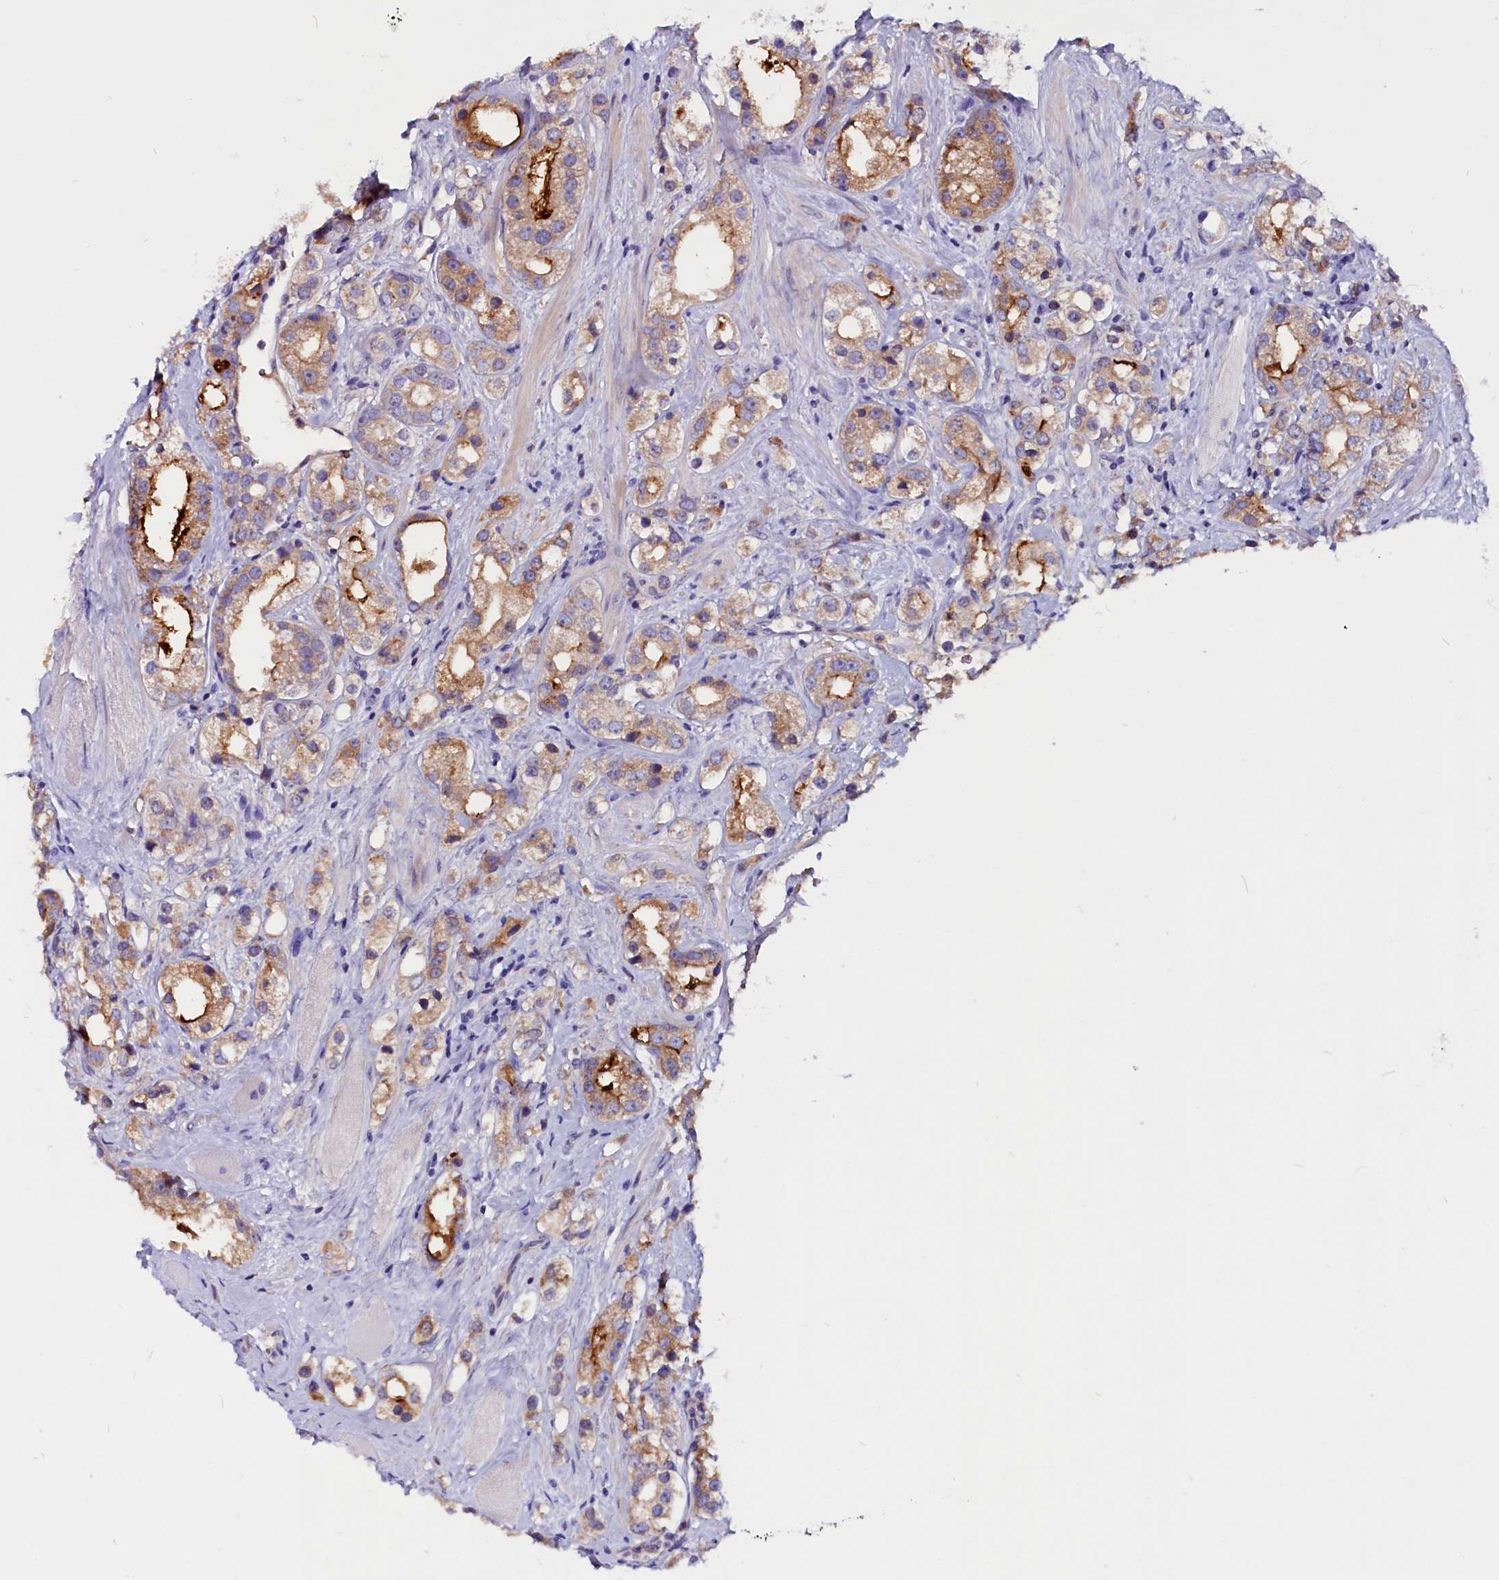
{"staining": {"intensity": "moderate", "quantity": "25%-75%", "location": "cytoplasmic/membranous"}, "tissue": "prostate cancer", "cell_type": "Tumor cells", "image_type": "cancer", "snomed": [{"axis": "morphology", "description": "Adenocarcinoma, NOS"}, {"axis": "topography", "description": "Prostate"}], "caption": "Adenocarcinoma (prostate) stained with a protein marker displays moderate staining in tumor cells.", "gene": "CCBE1", "patient": {"sex": "male", "age": 79}}